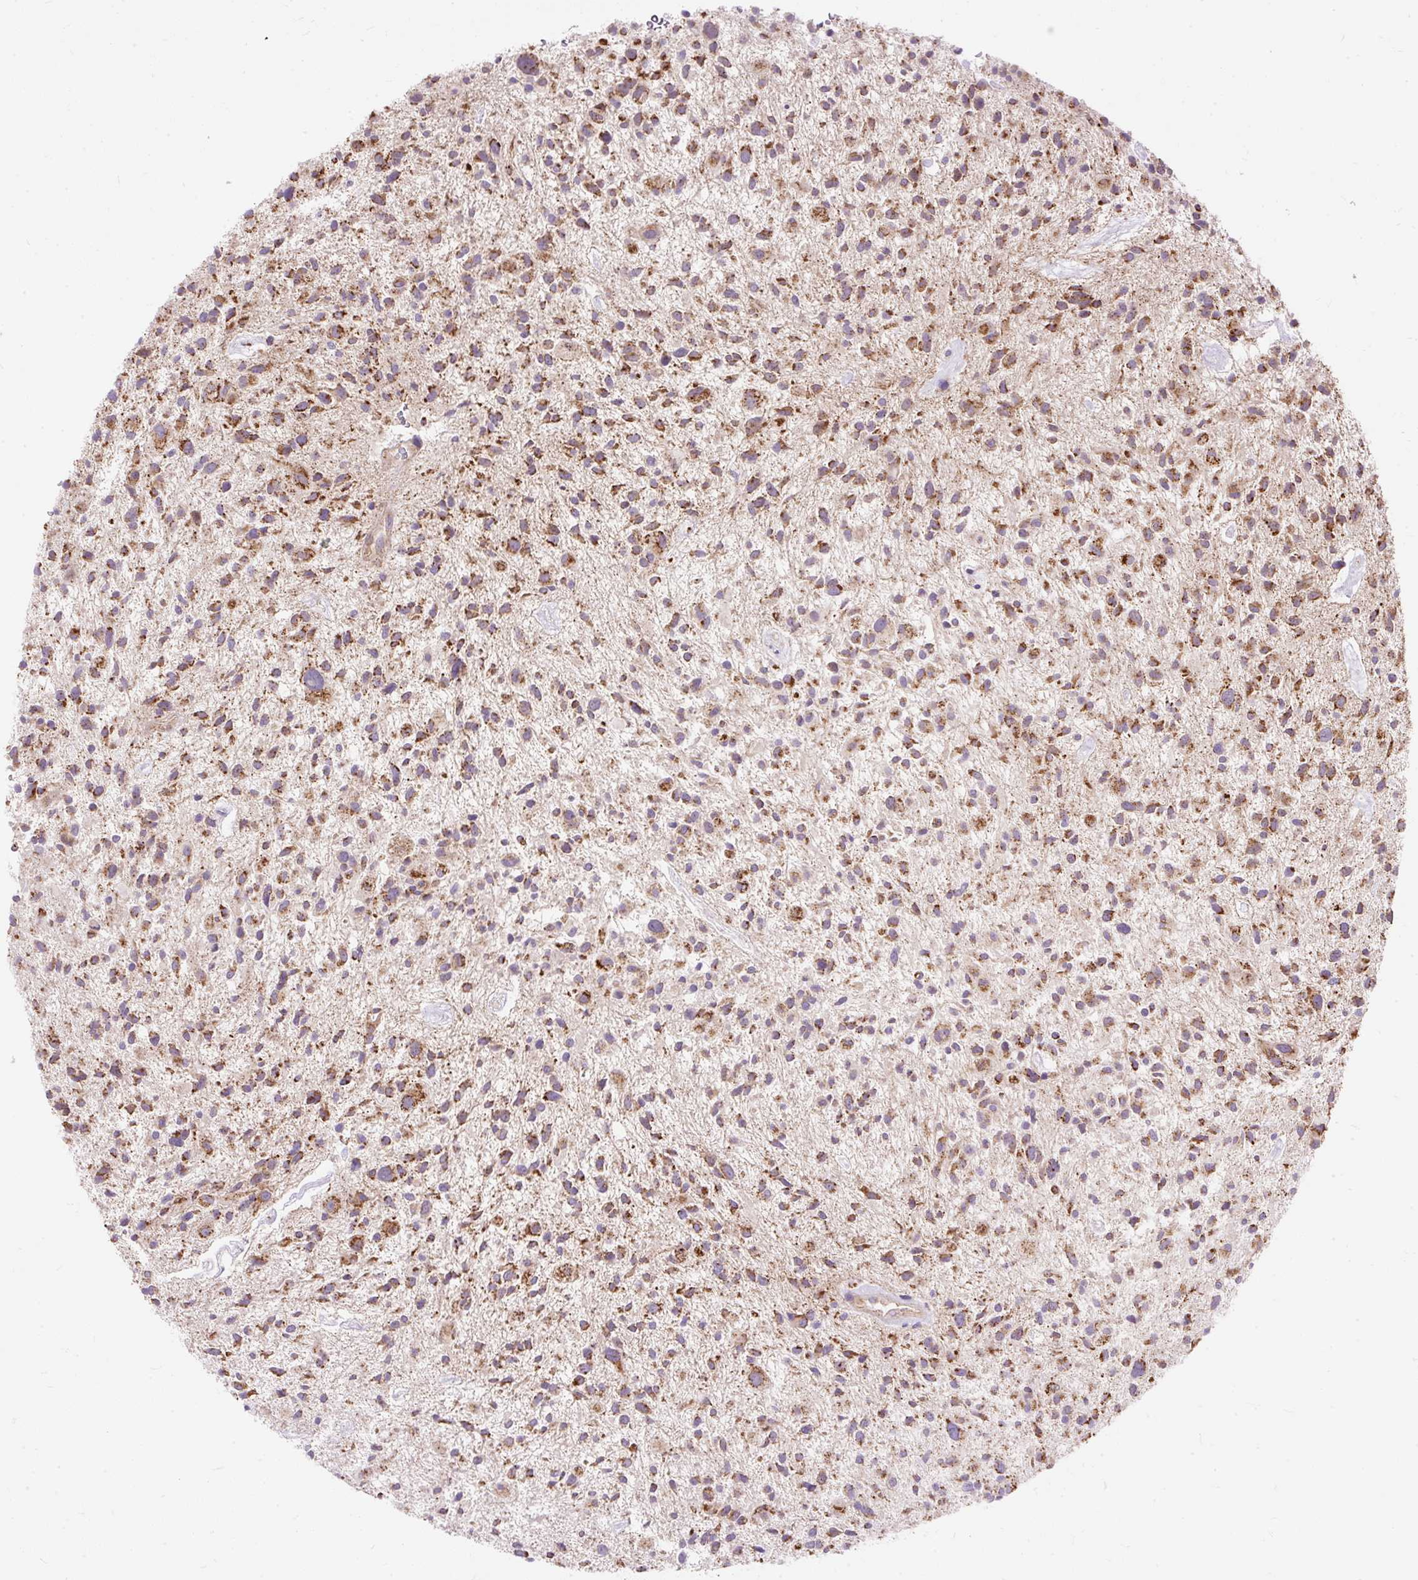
{"staining": {"intensity": "moderate", "quantity": ">75%", "location": "cytoplasmic/membranous"}, "tissue": "glioma", "cell_type": "Tumor cells", "image_type": "cancer", "snomed": [{"axis": "morphology", "description": "Glioma, malignant, High grade"}, {"axis": "topography", "description": "Brain"}], "caption": "The photomicrograph displays staining of malignant glioma (high-grade), revealing moderate cytoplasmic/membranous protein expression (brown color) within tumor cells.", "gene": "CEP290", "patient": {"sex": "male", "age": 47}}